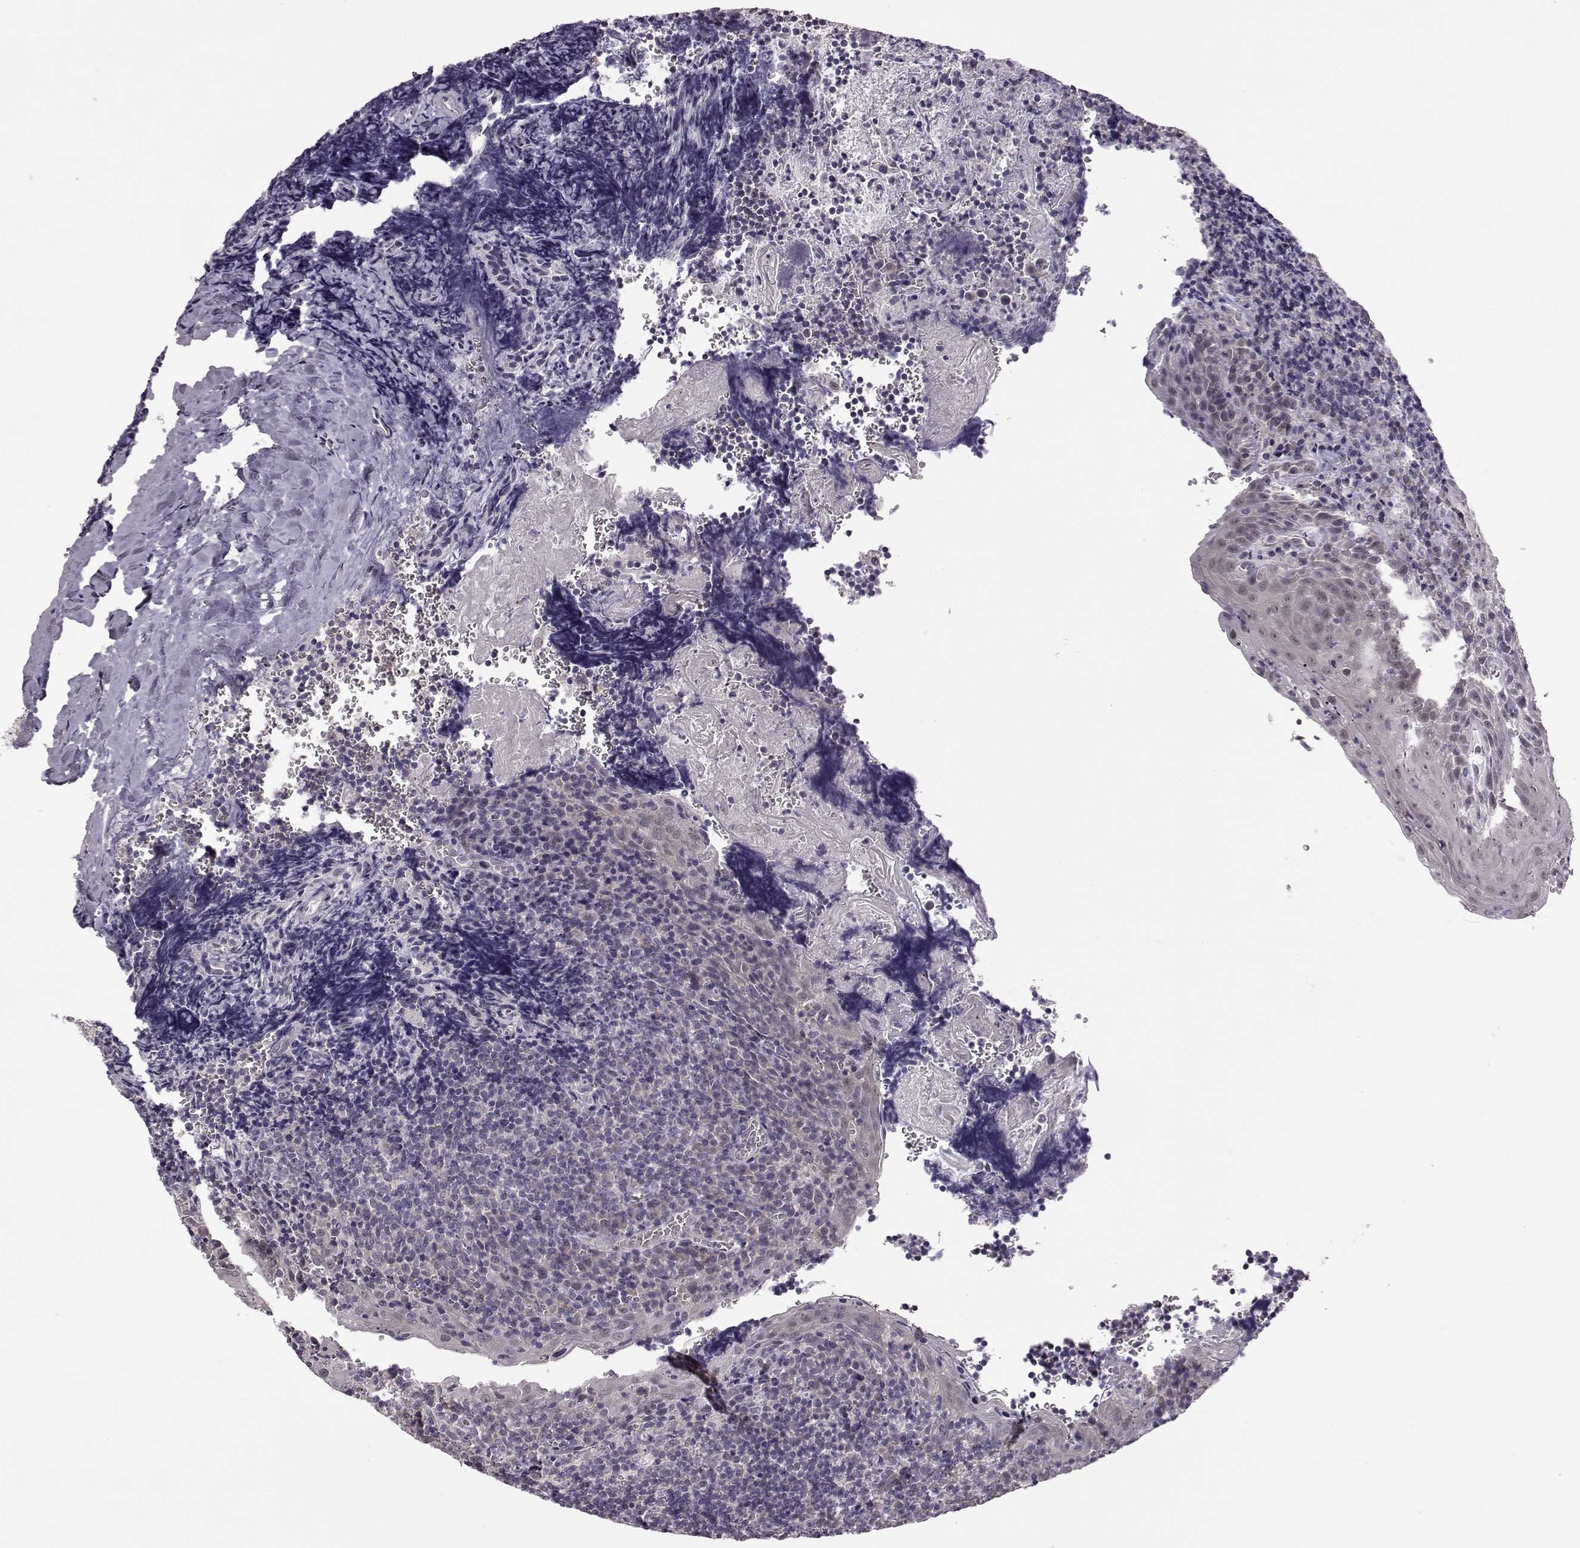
{"staining": {"intensity": "negative", "quantity": "none", "location": "none"}, "tissue": "tonsil", "cell_type": "Germinal center cells", "image_type": "normal", "snomed": [{"axis": "morphology", "description": "Normal tissue, NOS"}, {"axis": "morphology", "description": "Inflammation, NOS"}, {"axis": "topography", "description": "Tonsil"}], "caption": "Histopathology image shows no protein positivity in germinal center cells of benign tonsil. (DAB immunohistochemistry visualized using brightfield microscopy, high magnification).", "gene": "C10orf62", "patient": {"sex": "female", "age": 31}}